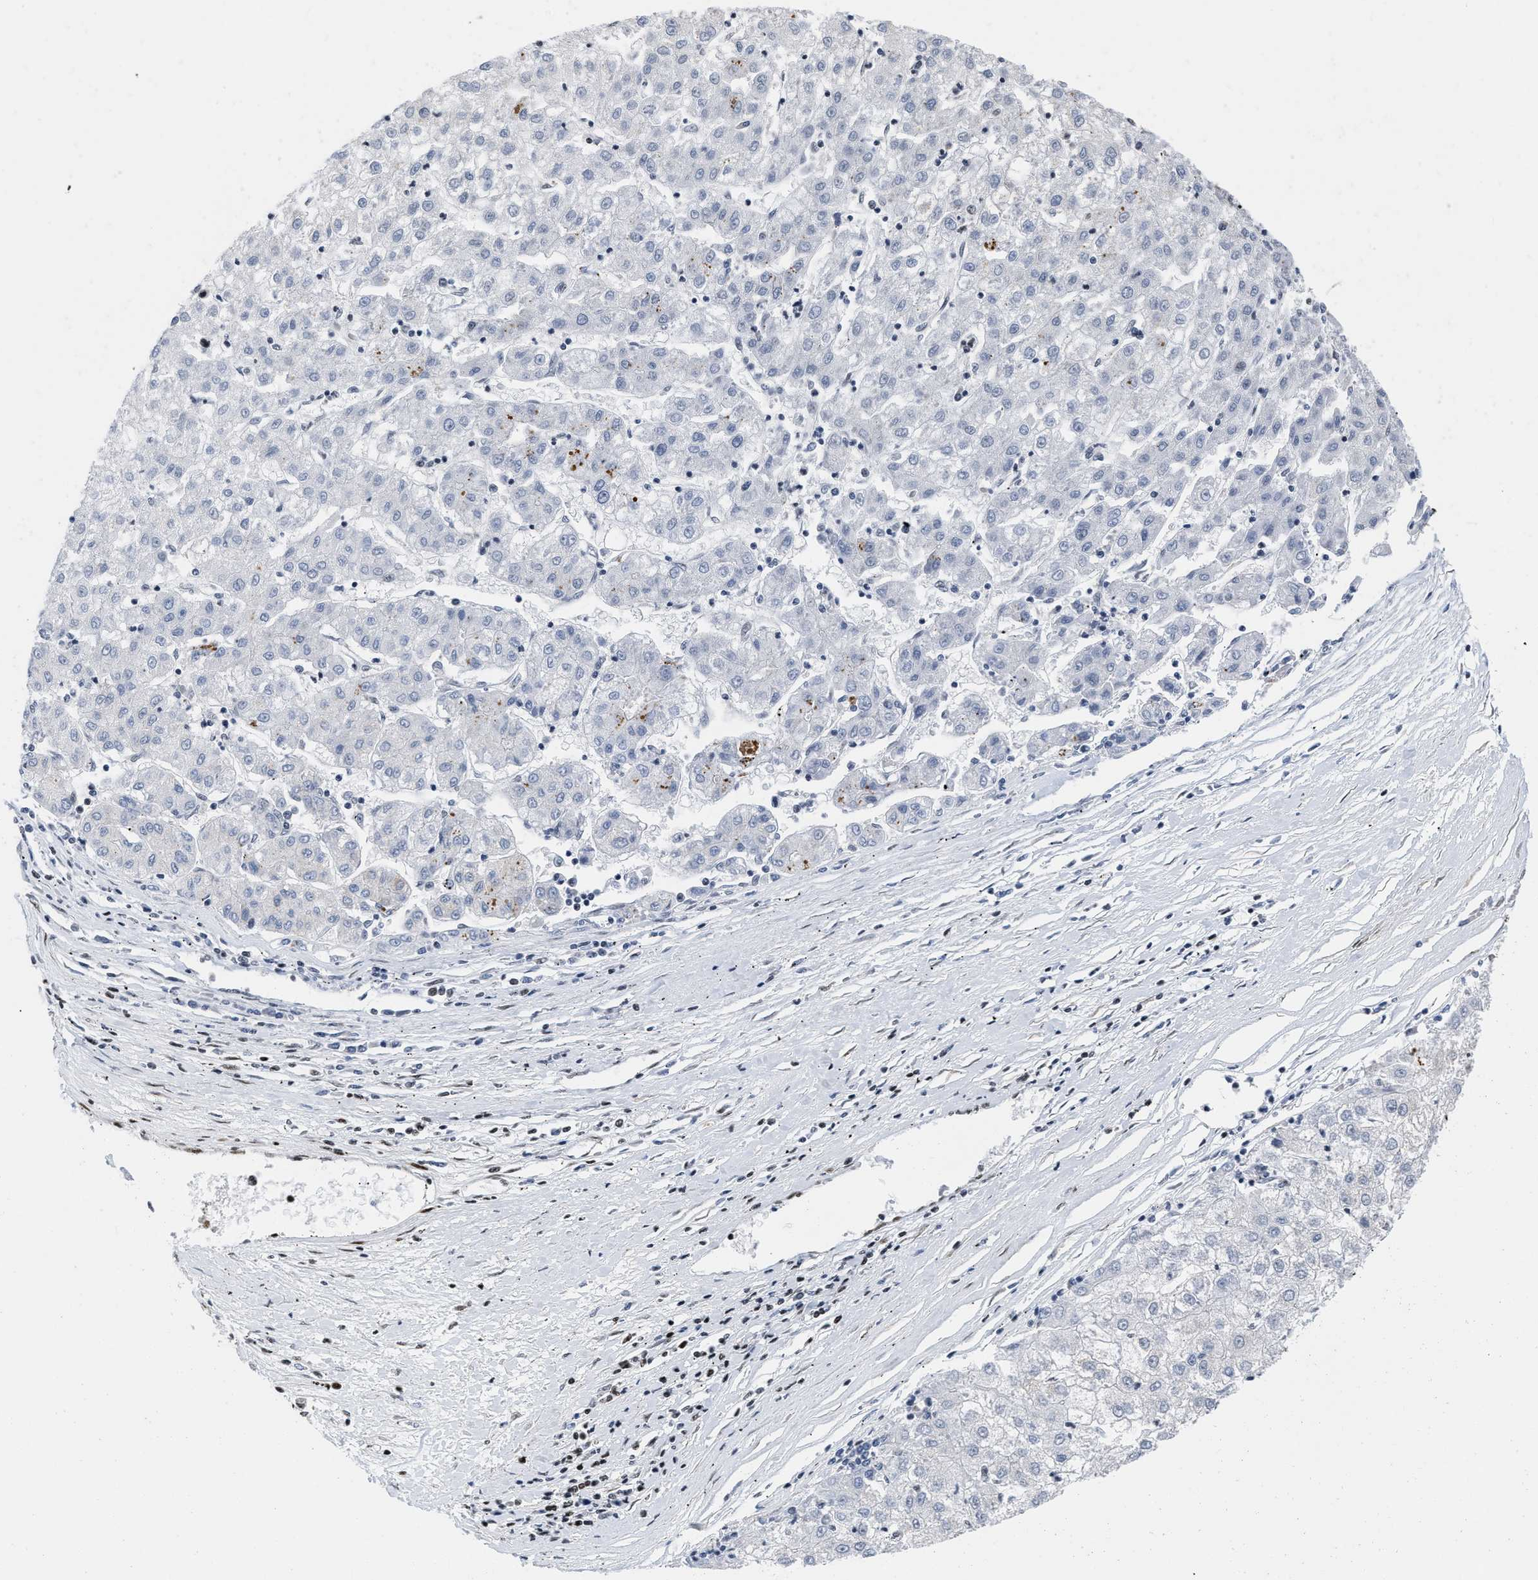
{"staining": {"intensity": "negative", "quantity": "none", "location": "none"}, "tissue": "liver cancer", "cell_type": "Tumor cells", "image_type": "cancer", "snomed": [{"axis": "morphology", "description": "Carcinoma, Hepatocellular, NOS"}, {"axis": "topography", "description": "Liver"}], "caption": "The histopathology image reveals no staining of tumor cells in hepatocellular carcinoma (liver). (DAB IHC with hematoxylin counter stain).", "gene": "CREB1", "patient": {"sex": "male", "age": 72}}